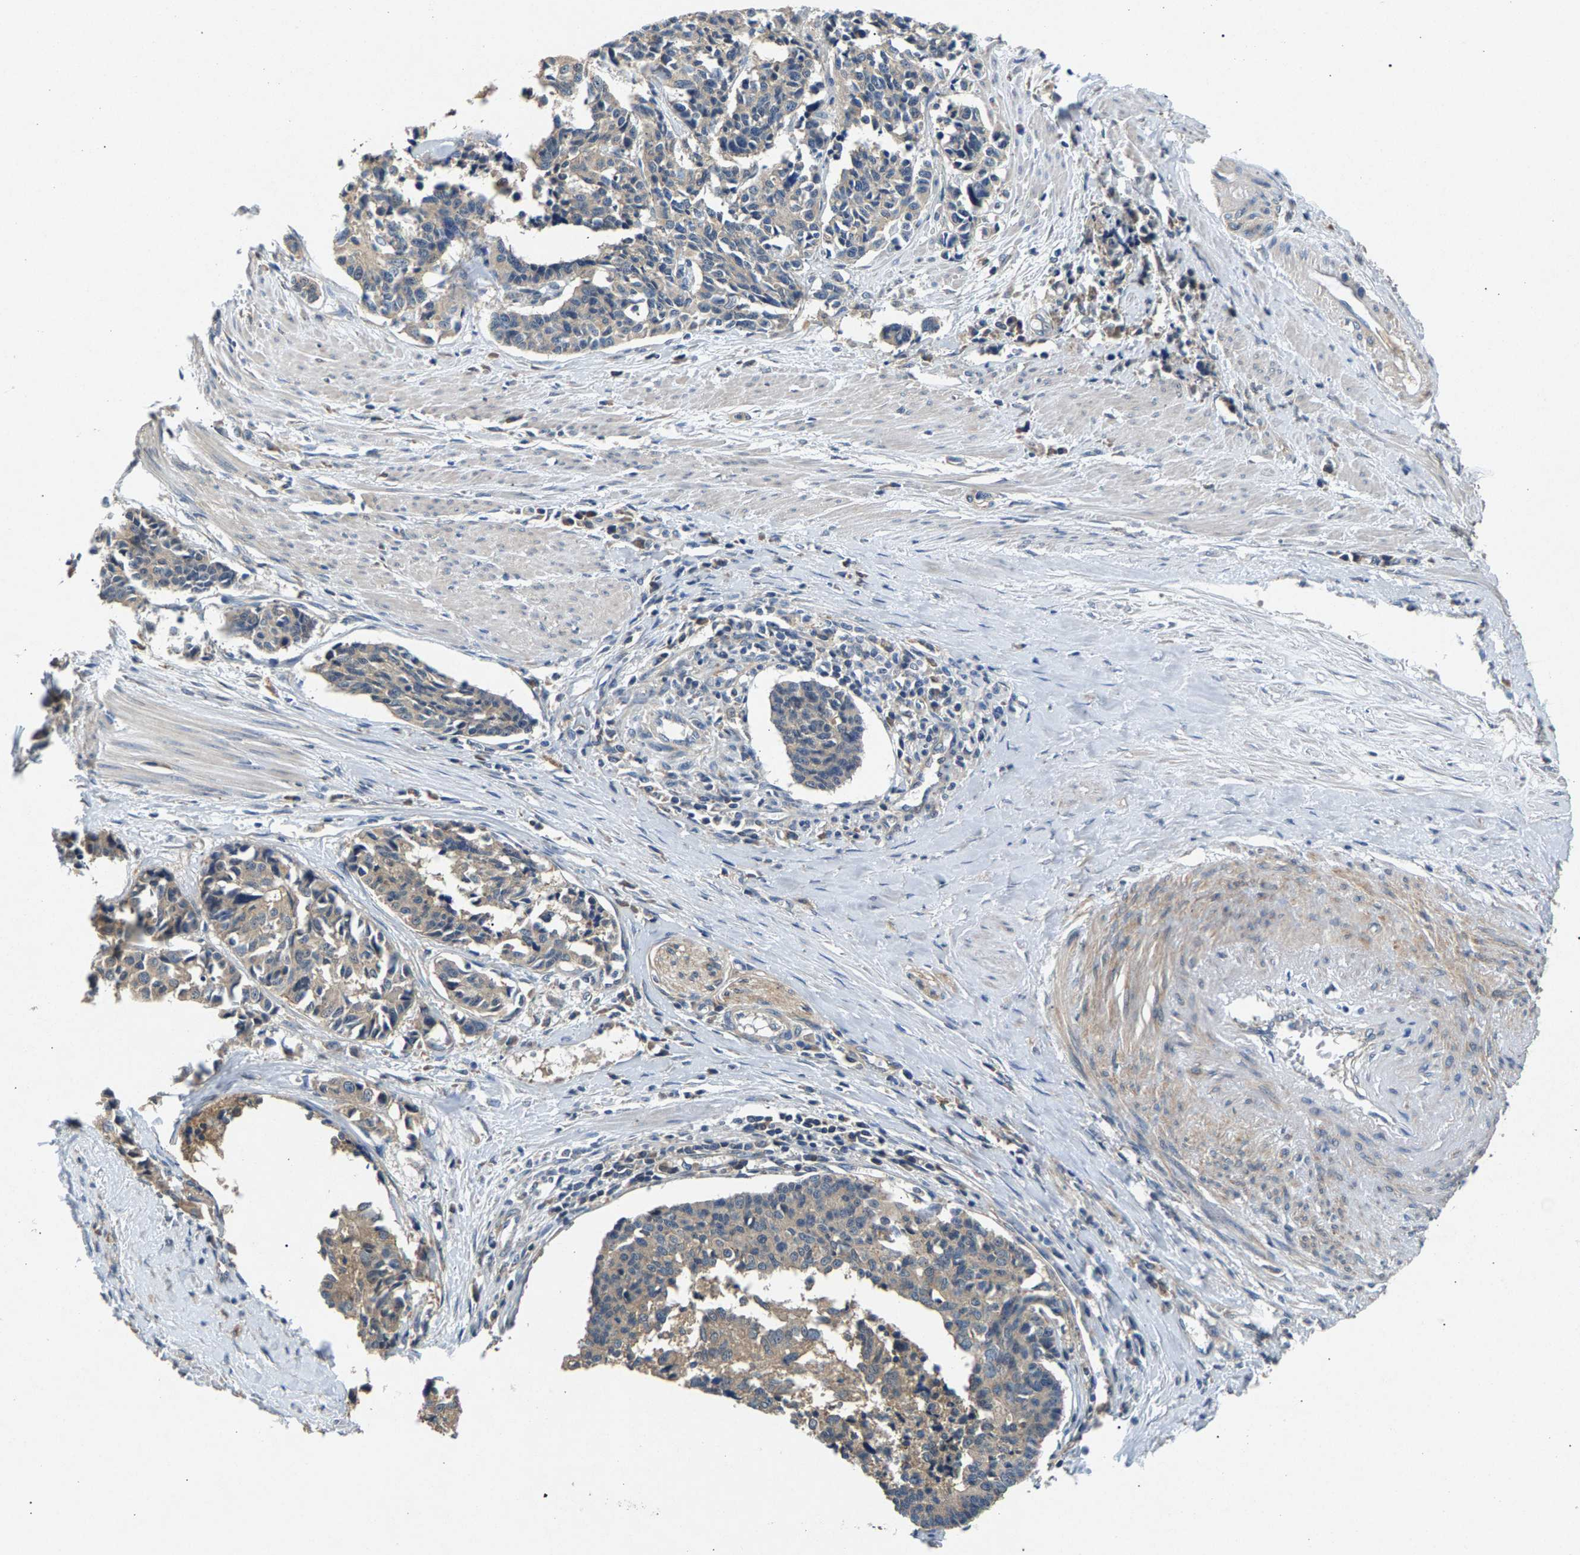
{"staining": {"intensity": "weak", "quantity": "<25%", "location": "cytoplasmic/membranous"}, "tissue": "cervical cancer", "cell_type": "Tumor cells", "image_type": "cancer", "snomed": [{"axis": "morphology", "description": "Normal tissue, NOS"}, {"axis": "morphology", "description": "Squamous cell carcinoma, NOS"}, {"axis": "topography", "description": "Cervix"}], "caption": "A photomicrograph of human cervical cancer (squamous cell carcinoma) is negative for staining in tumor cells.", "gene": "NT5C", "patient": {"sex": "female", "age": 35}}